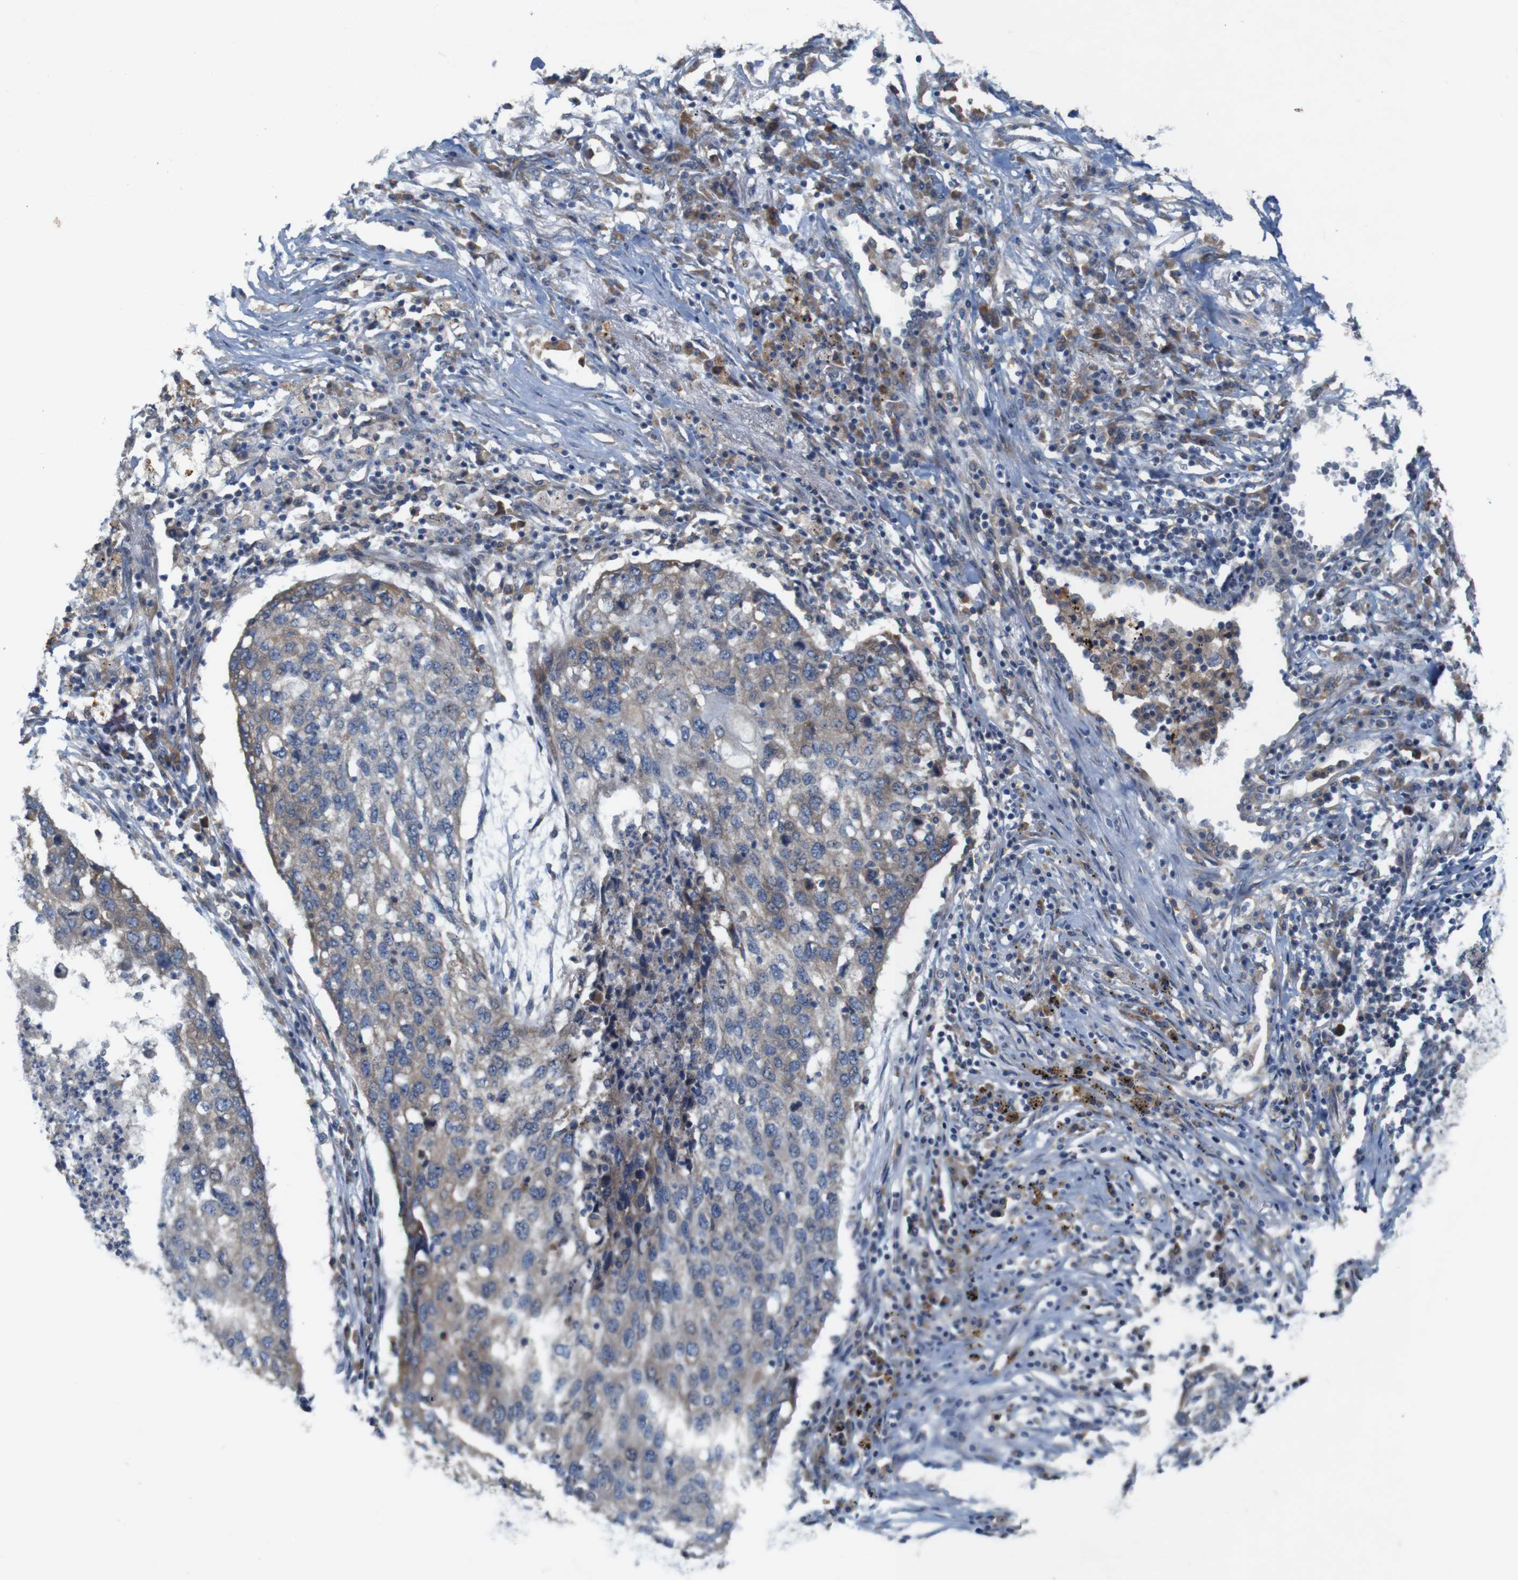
{"staining": {"intensity": "weak", "quantity": "<25%", "location": "cytoplasmic/membranous"}, "tissue": "lung cancer", "cell_type": "Tumor cells", "image_type": "cancer", "snomed": [{"axis": "morphology", "description": "Squamous cell carcinoma, NOS"}, {"axis": "topography", "description": "Lung"}], "caption": "An IHC photomicrograph of lung squamous cell carcinoma is shown. There is no staining in tumor cells of lung squamous cell carcinoma.", "gene": "SIGLEC8", "patient": {"sex": "female", "age": 63}}